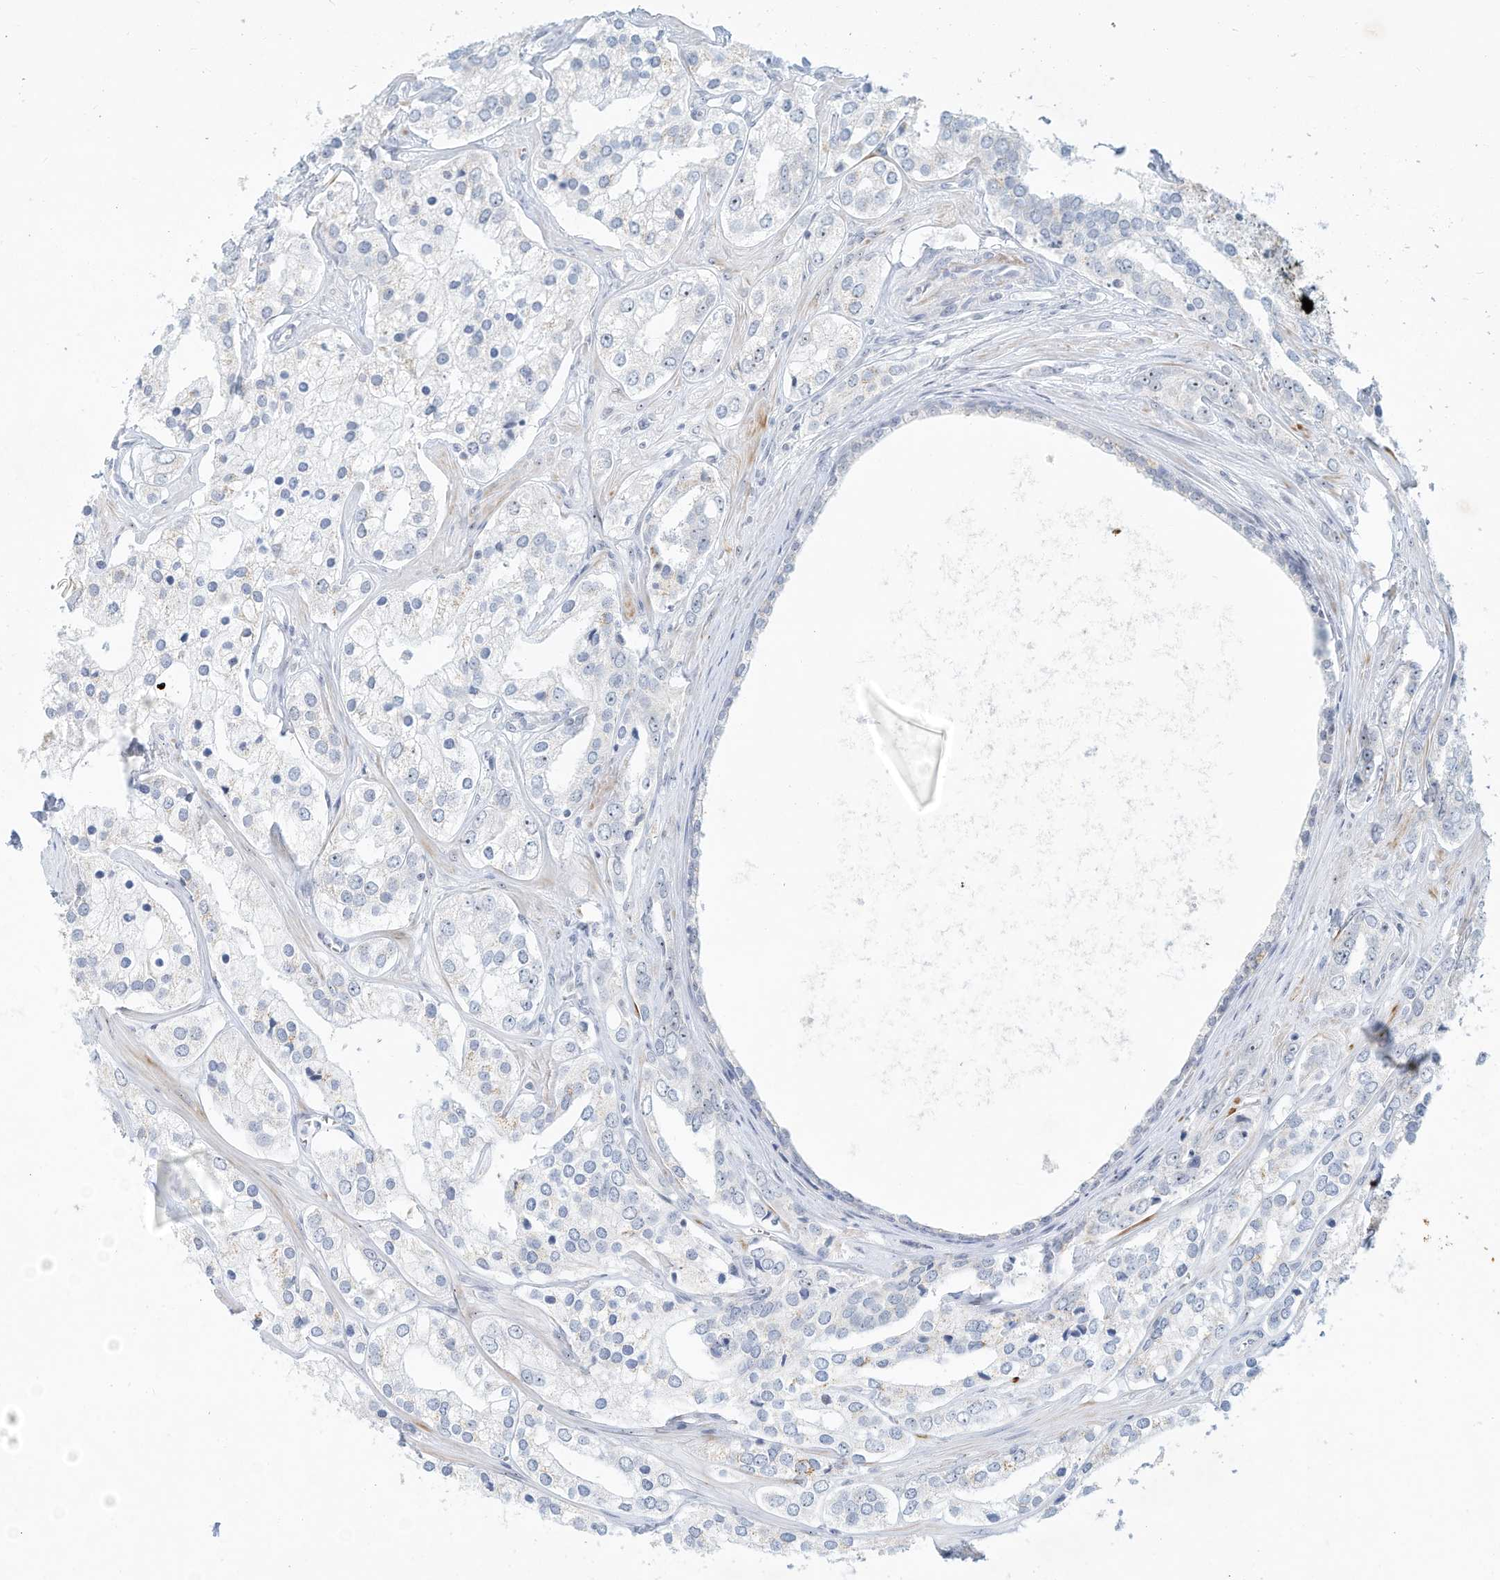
{"staining": {"intensity": "negative", "quantity": "none", "location": "none"}, "tissue": "prostate cancer", "cell_type": "Tumor cells", "image_type": "cancer", "snomed": [{"axis": "morphology", "description": "Adenocarcinoma, High grade"}, {"axis": "topography", "description": "Prostate"}], "caption": "The histopathology image exhibits no staining of tumor cells in prostate high-grade adenocarcinoma.", "gene": "PAK6", "patient": {"sex": "male", "age": 66}}